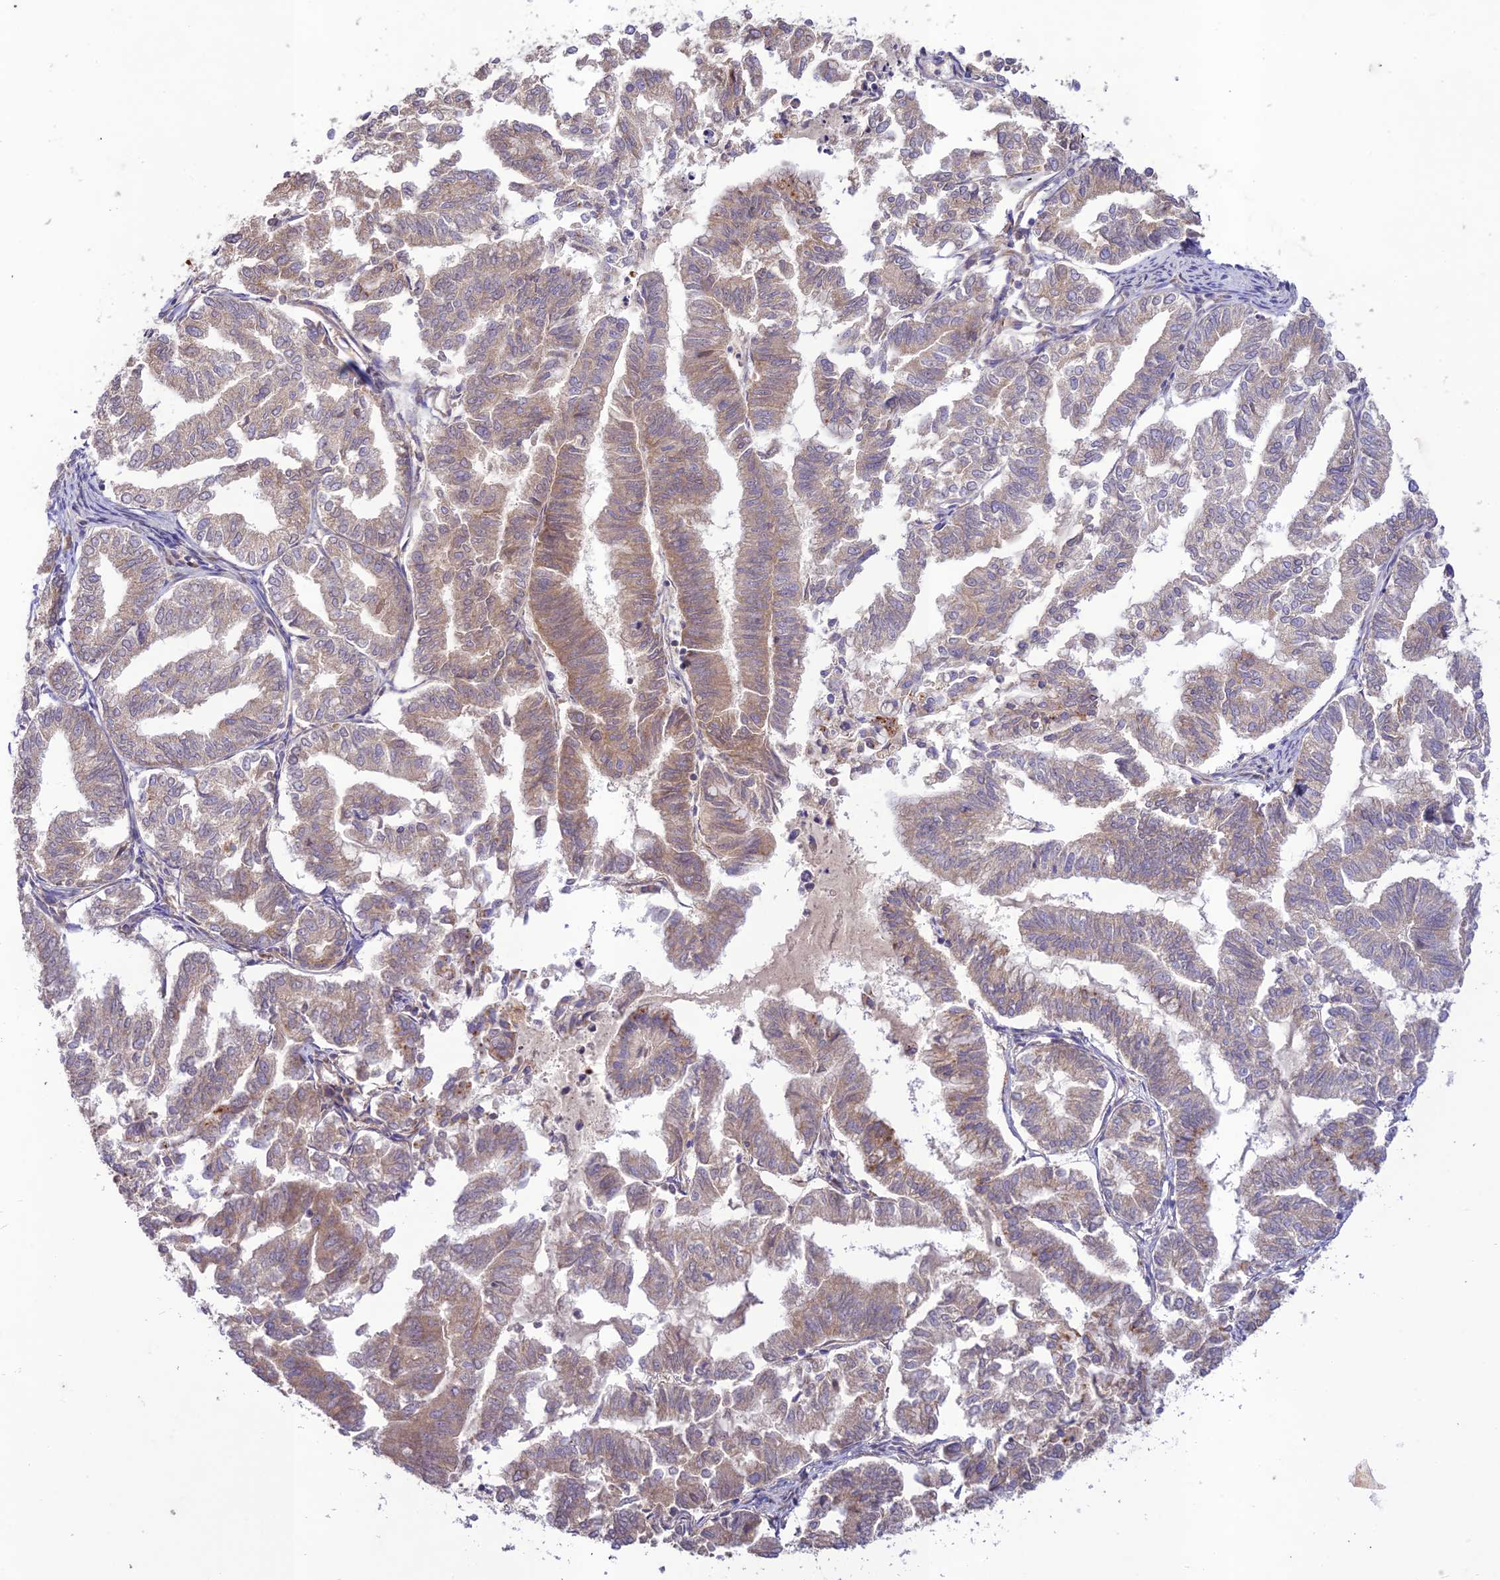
{"staining": {"intensity": "weak", "quantity": ">75%", "location": "cytoplasmic/membranous"}, "tissue": "endometrial cancer", "cell_type": "Tumor cells", "image_type": "cancer", "snomed": [{"axis": "morphology", "description": "Adenocarcinoma, NOS"}, {"axis": "topography", "description": "Endometrium"}], "caption": "This photomicrograph shows immunohistochemistry (IHC) staining of human adenocarcinoma (endometrial), with low weak cytoplasmic/membranous expression in about >75% of tumor cells.", "gene": "TMEM259", "patient": {"sex": "female", "age": 79}}